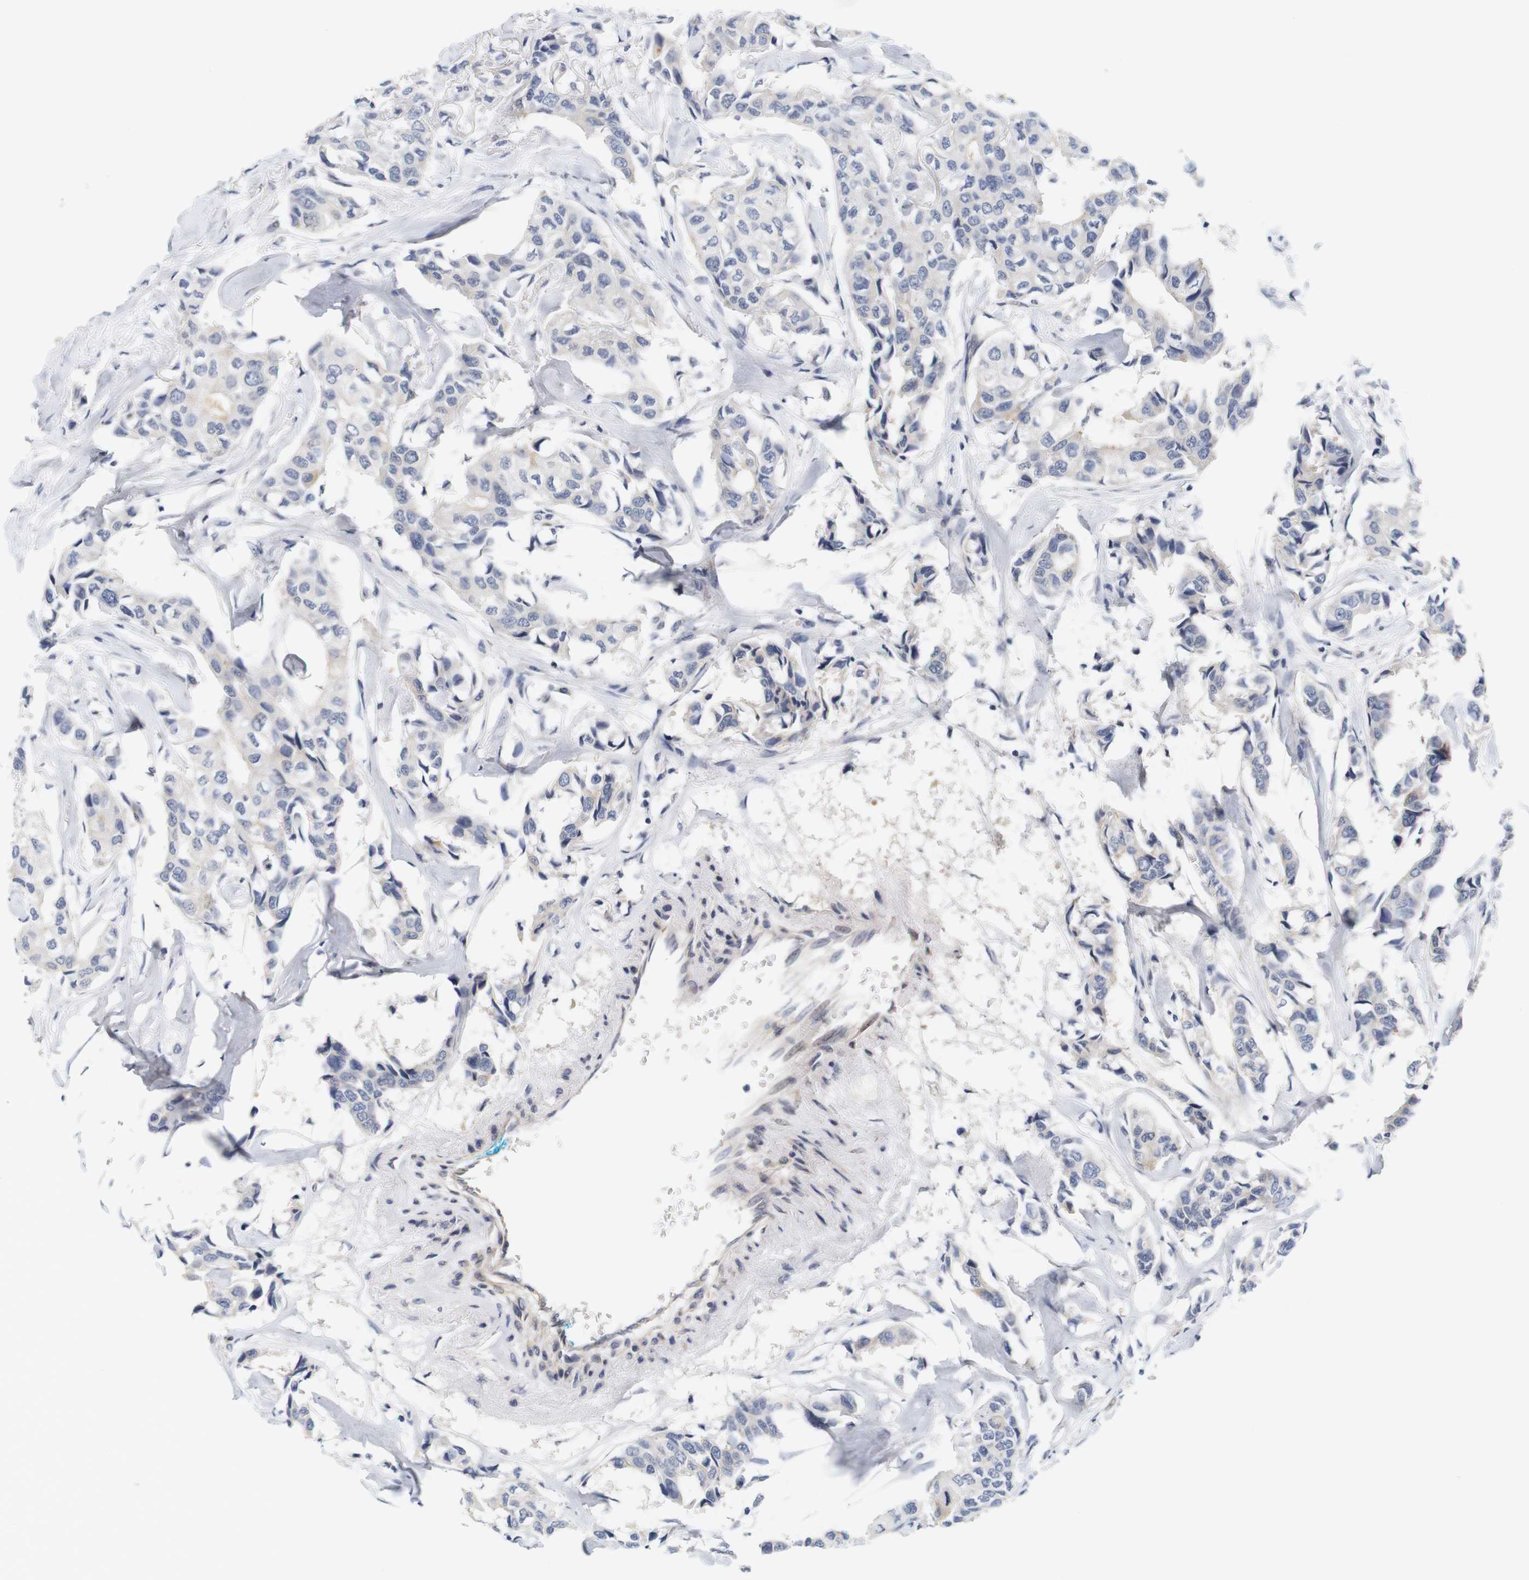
{"staining": {"intensity": "negative", "quantity": "none", "location": "none"}, "tissue": "breast cancer", "cell_type": "Tumor cells", "image_type": "cancer", "snomed": [{"axis": "morphology", "description": "Duct carcinoma"}, {"axis": "topography", "description": "Breast"}], "caption": "Immunohistochemical staining of human breast invasive ductal carcinoma displays no significant expression in tumor cells. (DAB (3,3'-diaminobenzidine) IHC, high magnification).", "gene": "CYB561", "patient": {"sex": "female", "age": 80}}